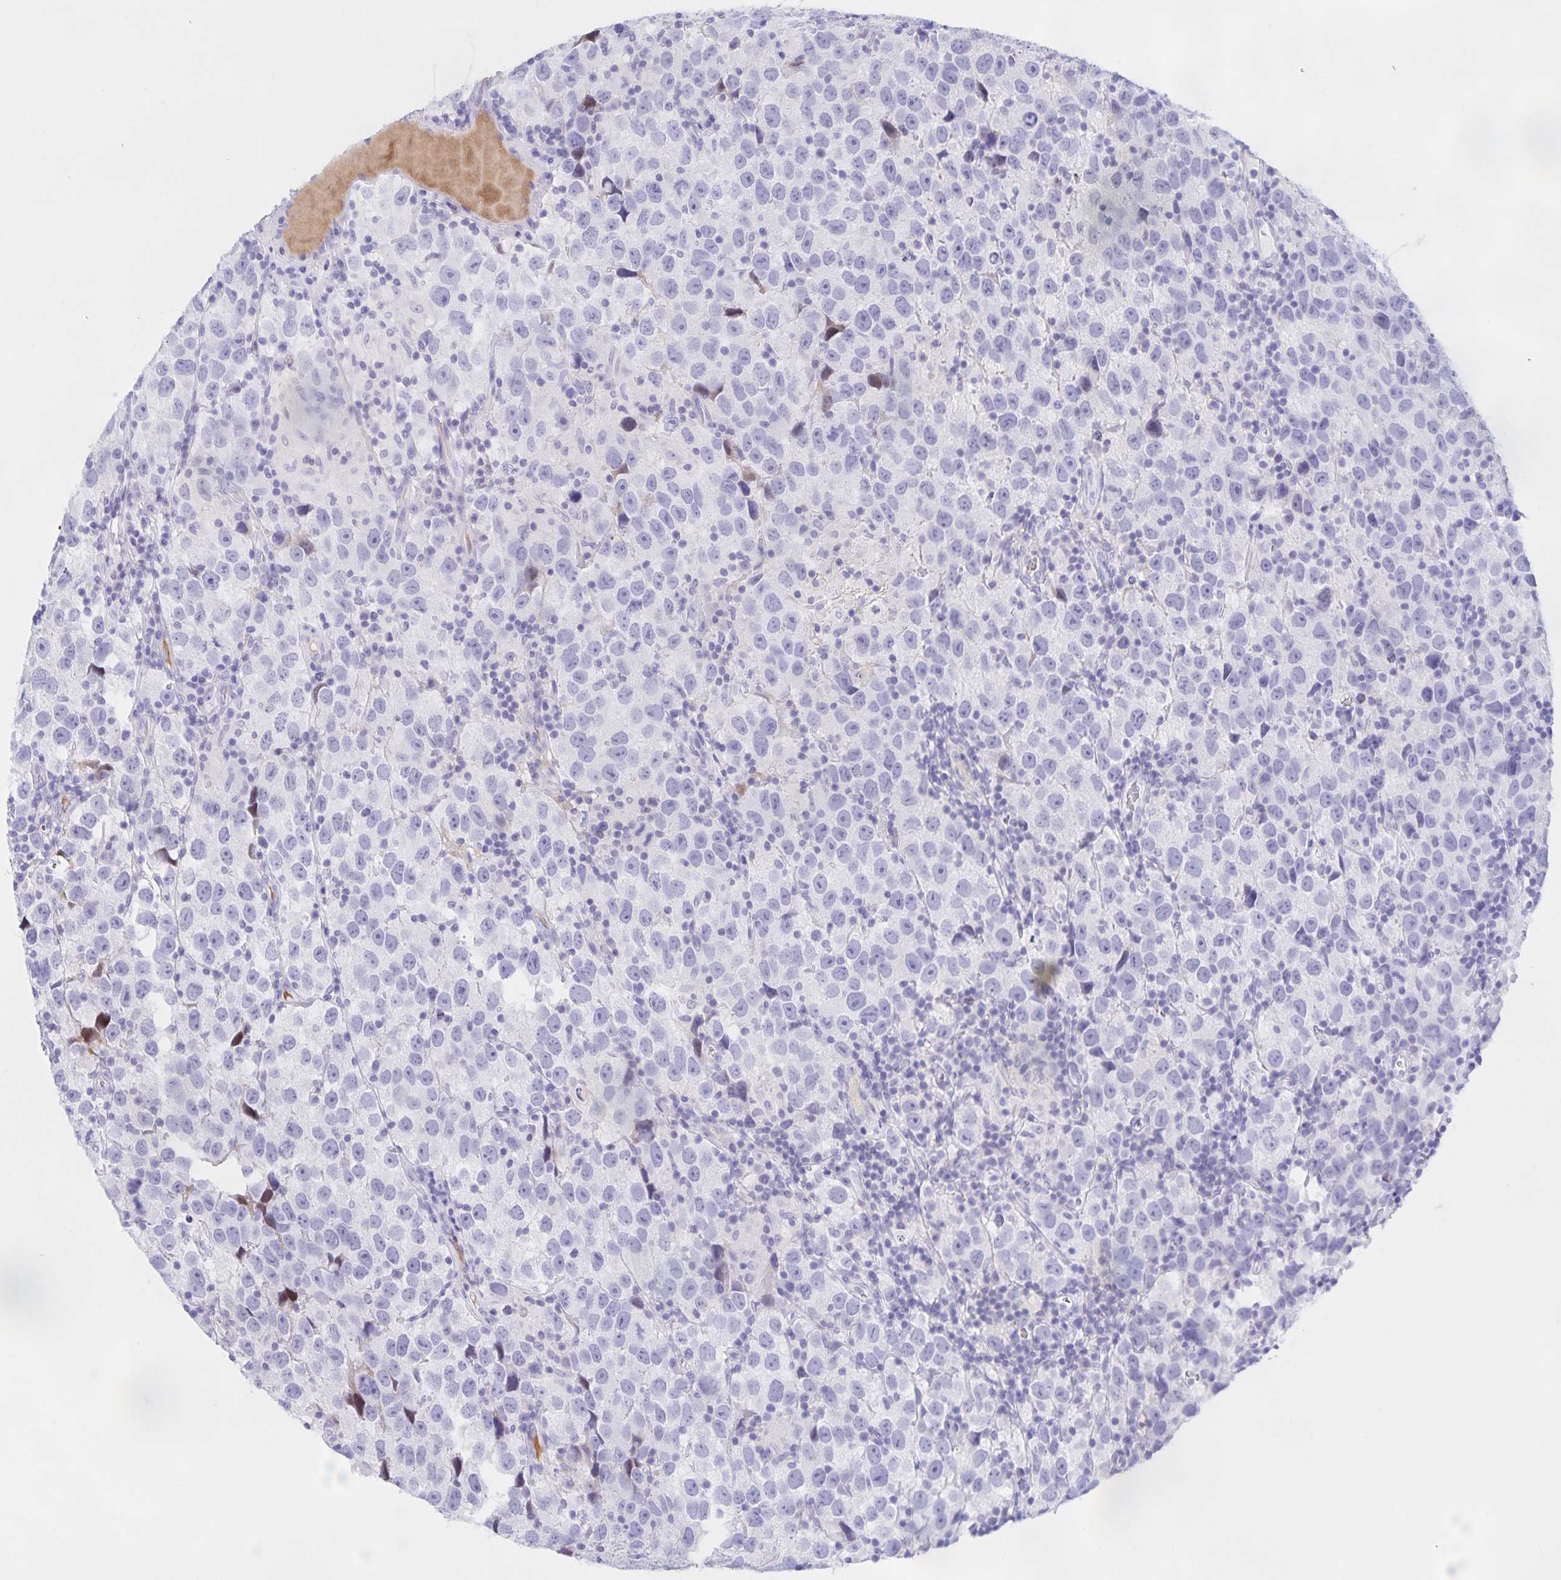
{"staining": {"intensity": "negative", "quantity": "none", "location": "none"}, "tissue": "testis cancer", "cell_type": "Tumor cells", "image_type": "cancer", "snomed": [{"axis": "morphology", "description": "Seminoma, NOS"}, {"axis": "topography", "description": "Testis"}], "caption": "DAB (3,3'-diaminobenzidine) immunohistochemical staining of testis cancer displays no significant expression in tumor cells.", "gene": "CATSPER4", "patient": {"sex": "male", "age": 26}}